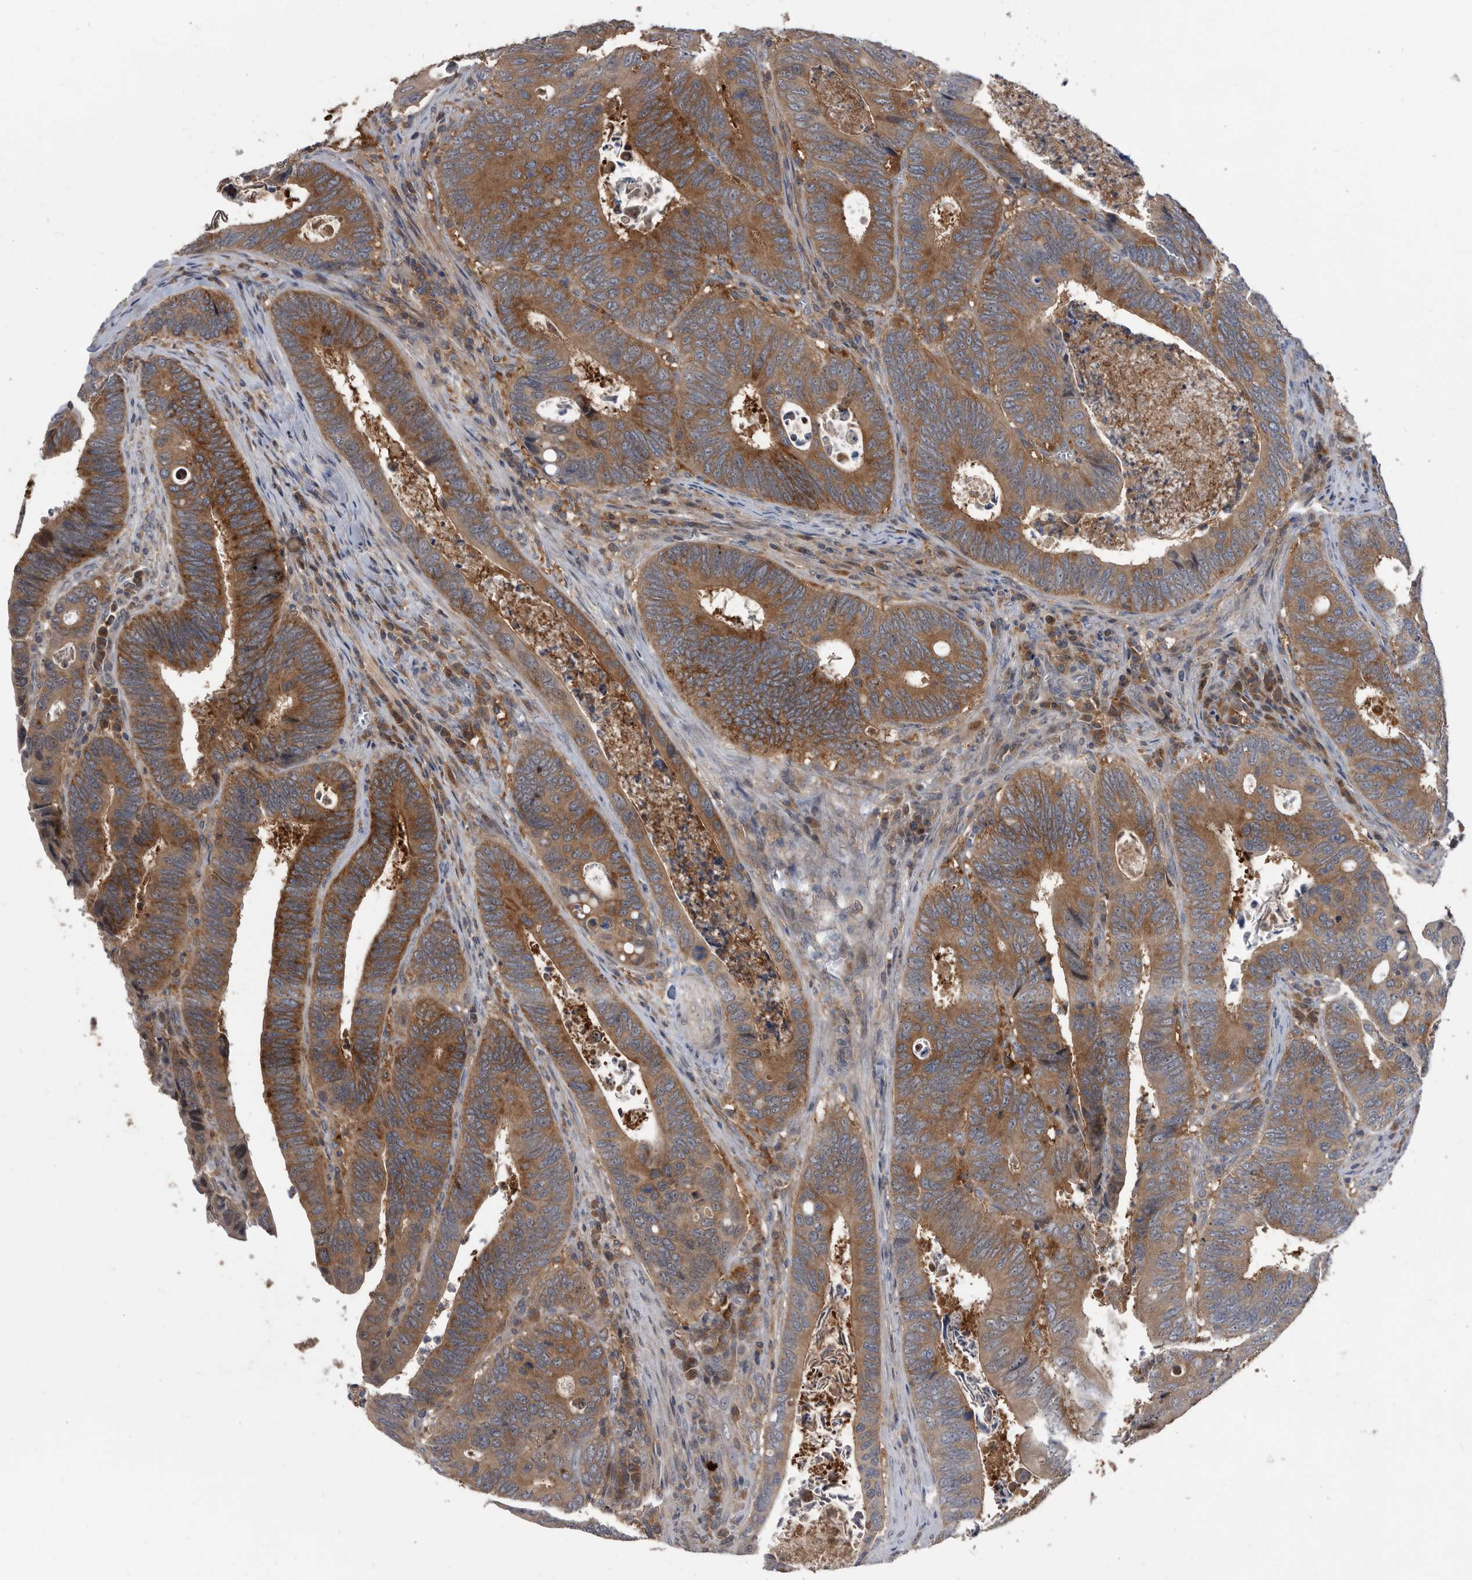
{"staining": {"intensity": "moderate", "quantity": ">75%", "location": "cytoplasmic/membranous"}, "tissue": "colorectal cancer", "cell_type": "Tumor cells", "image_type": "cancer", "snomed": [{"axis": "morphology", "description": "Adenocarcinoma, NOS"}, {"axis": "topography", "description": "Colon"}], "caption": "Brown immunohistochemical staining in human adenocarcinoma (colorectal) reveals moderate cytoplasmic/membranous staining in approximately >75% of tumor cells.", "gene": "APEH", "patient": {"sex": "male", "age": 72}}